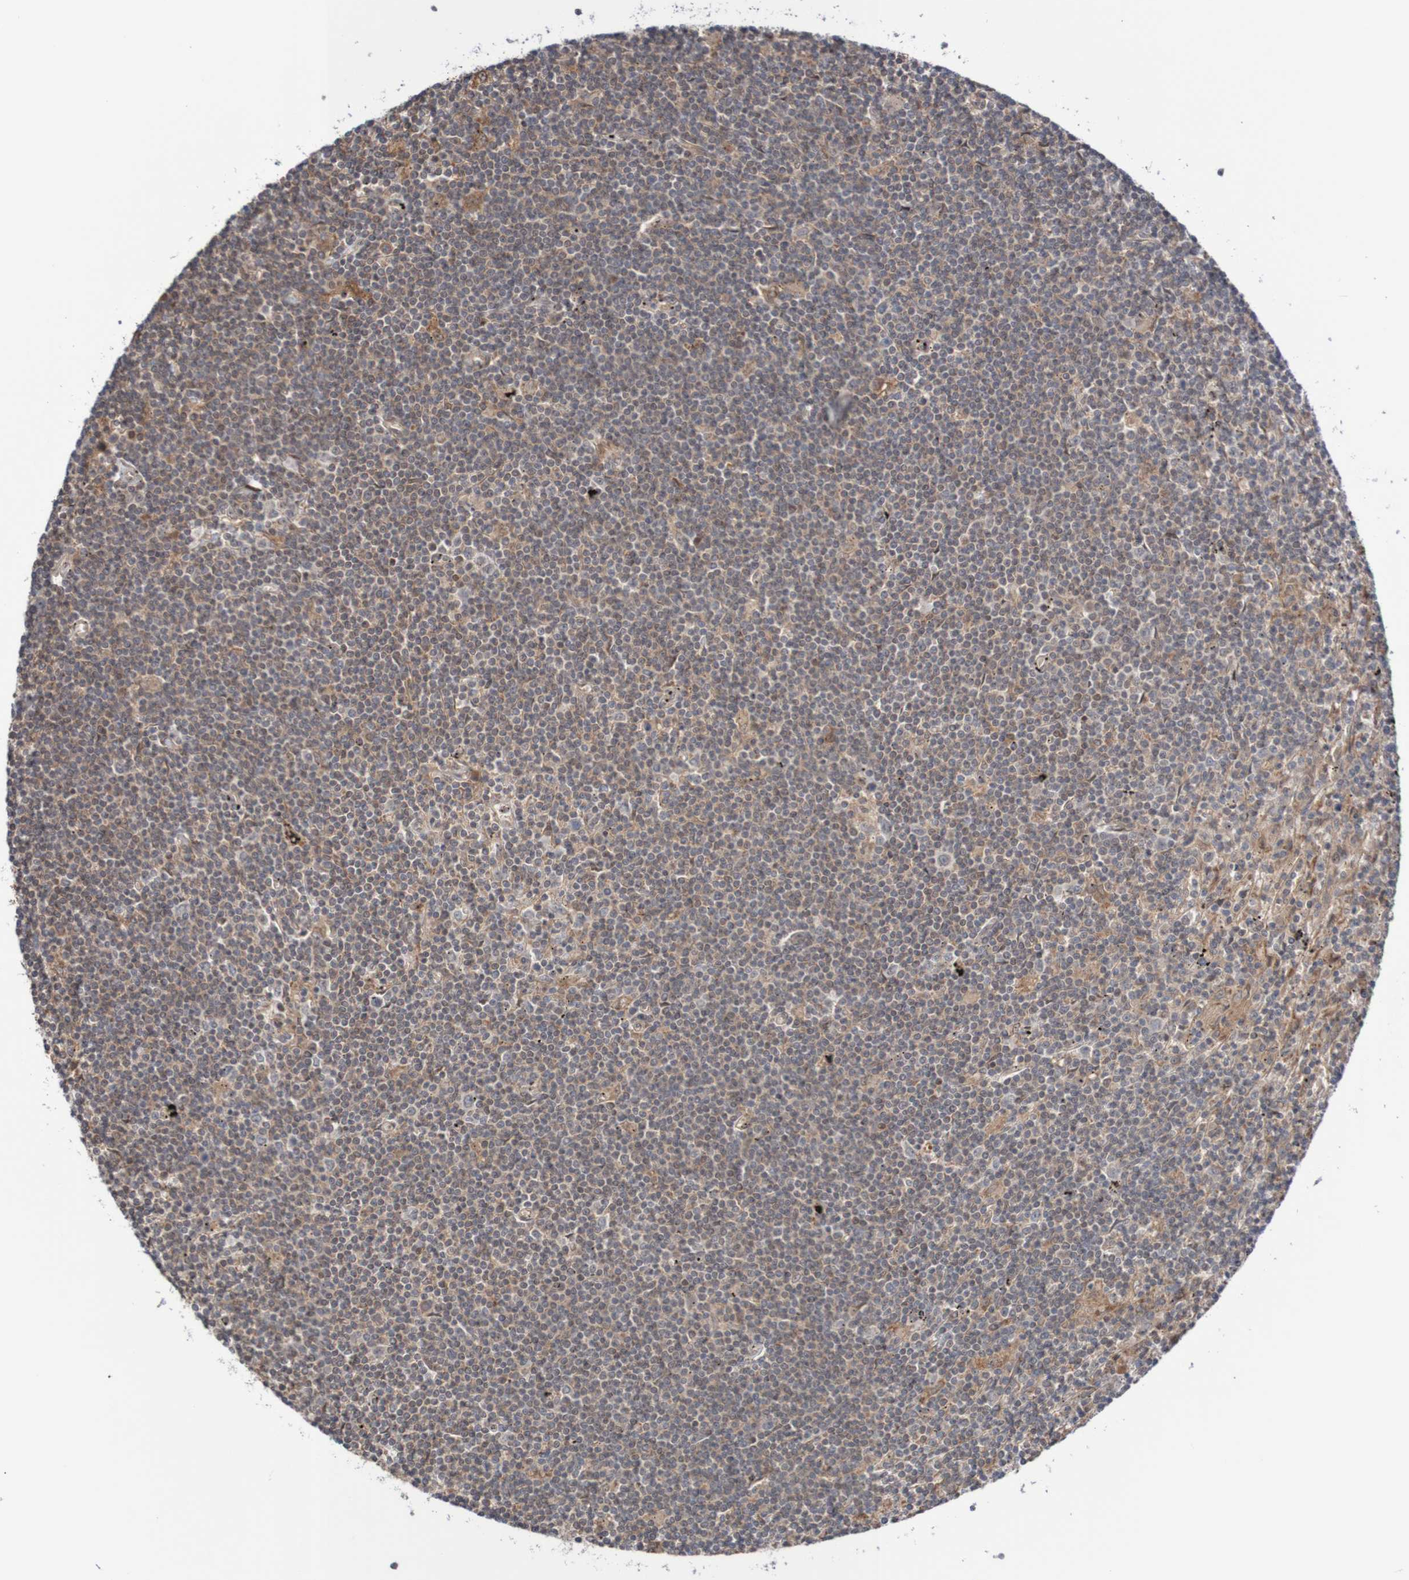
{"staining": {"intensity": "moderate", "quantity": "25%-75%", "location": "cytoplasmic/membranous"}, "tissue": "lymphoma", "cell_type": "Tumor cells", "image_type": "cancer", "snomed": [{"axis": "morphology", "description": "Malignant lymphoma, non-Hodgkin's type, Low grade"}, {"axis": "topography", "description": "Spleen"}], "caption": "The image displays a brown stain indicating the presence of a protein in the cytoplasmic/membranous of tumor cells in lymphoma. The staining was performed using DAB (3,3'-diaminobenzidine) to visualize the protein expression in brown, while the nuclei were stained in blue with hematoxylin (Magnification: 20x).", "gene": "PHPT1", "patient": {"sex": "male", "age": 76}}